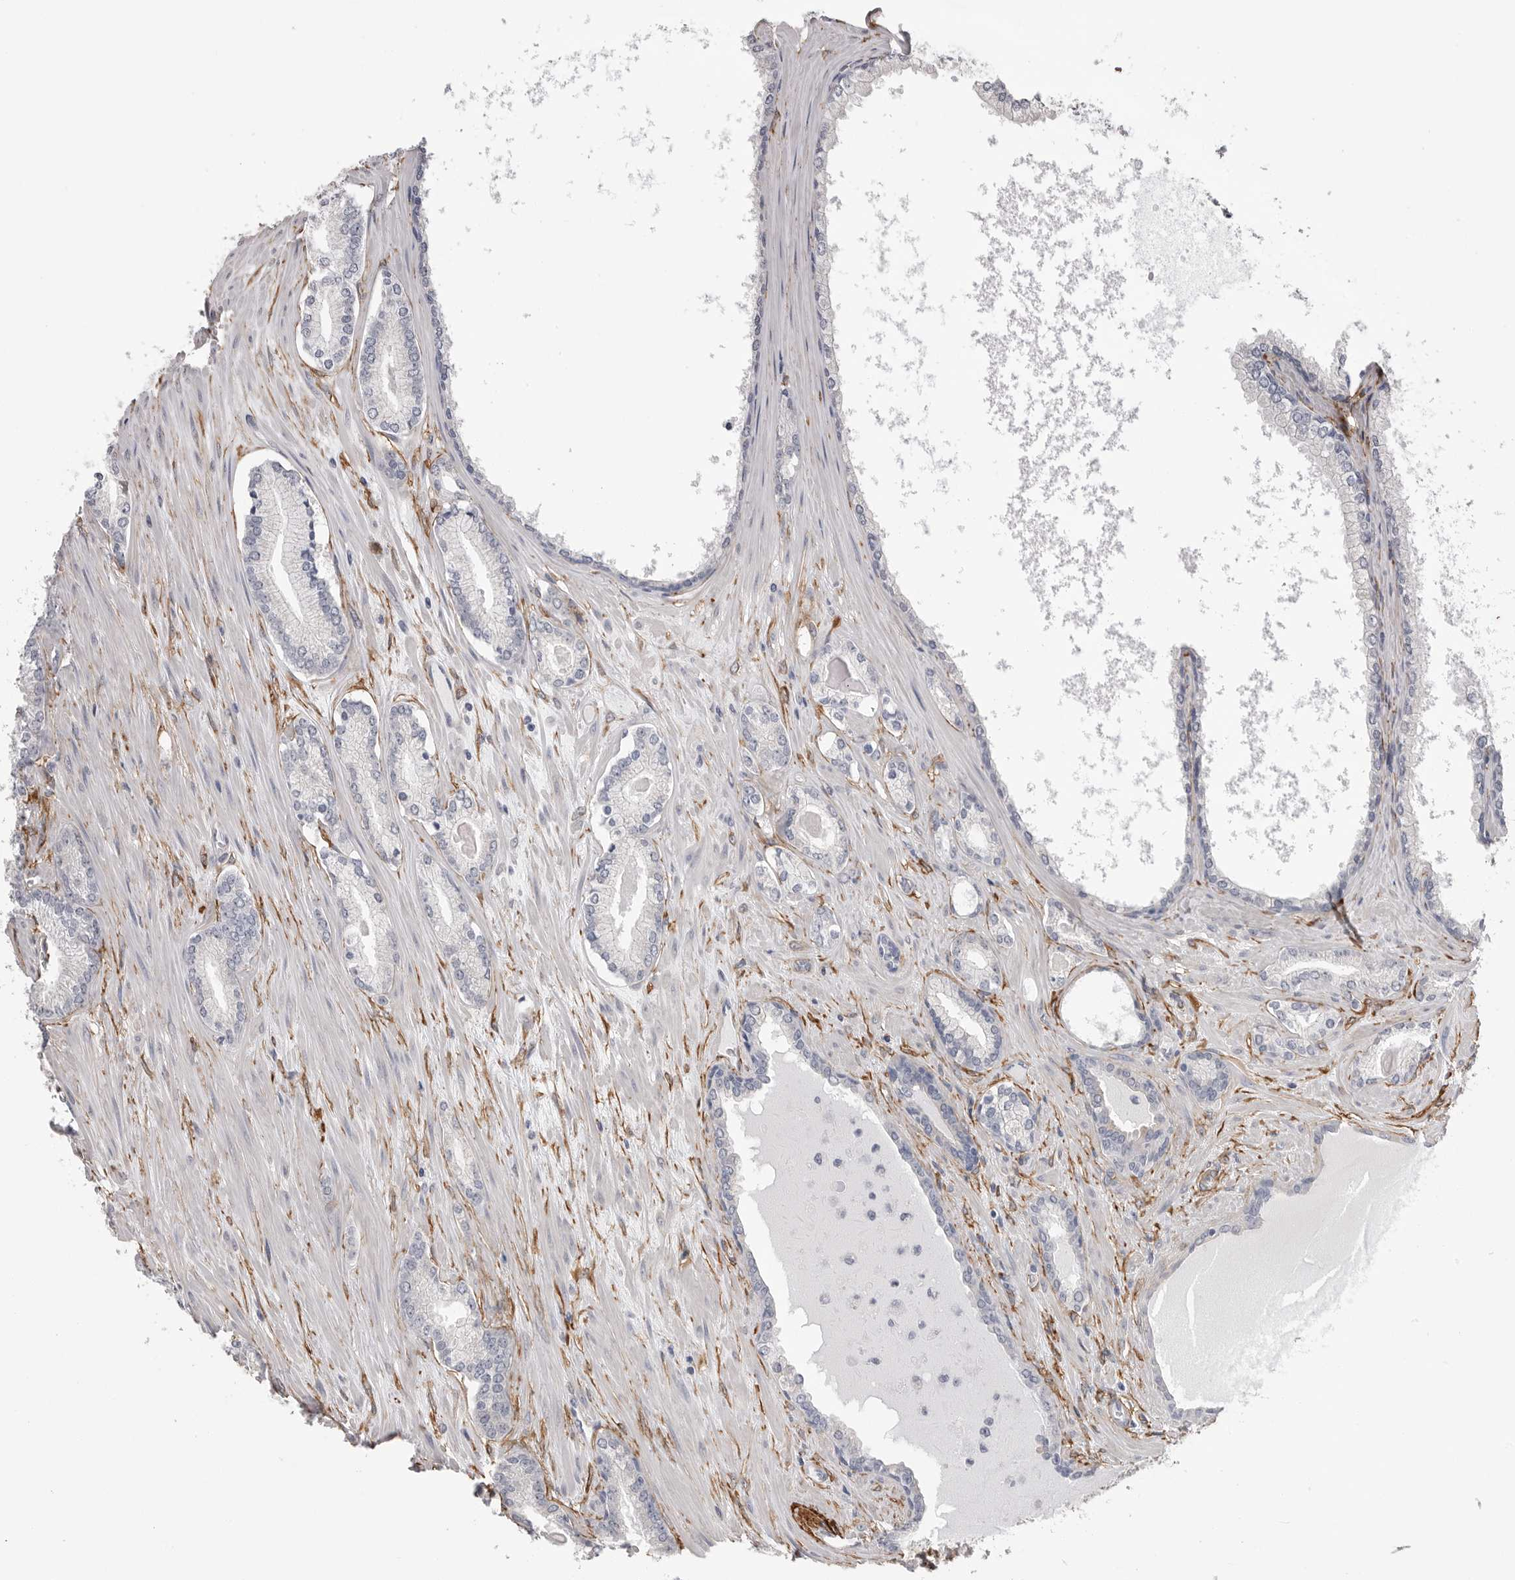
{"staining": {"intensity": "negative", "quantity": "none", "location": "none"}, "tissue": "prostate cancer", "cell_type": "Tumor cells", "image_type": "cancer", "snomed": [{"axis": "morphology", "description": "Adenocarcinoma, Low grade"}, {"axis": "topography", "description": "Prostate"}], "caption": "Human low-grade adenocarcinoma (prostate) stained for a protein using immunohistochemistry (IHC) shows no expression in tumor cells.", "gene": "AKAP12", "patient": {"sex": "male", "age": 70}}